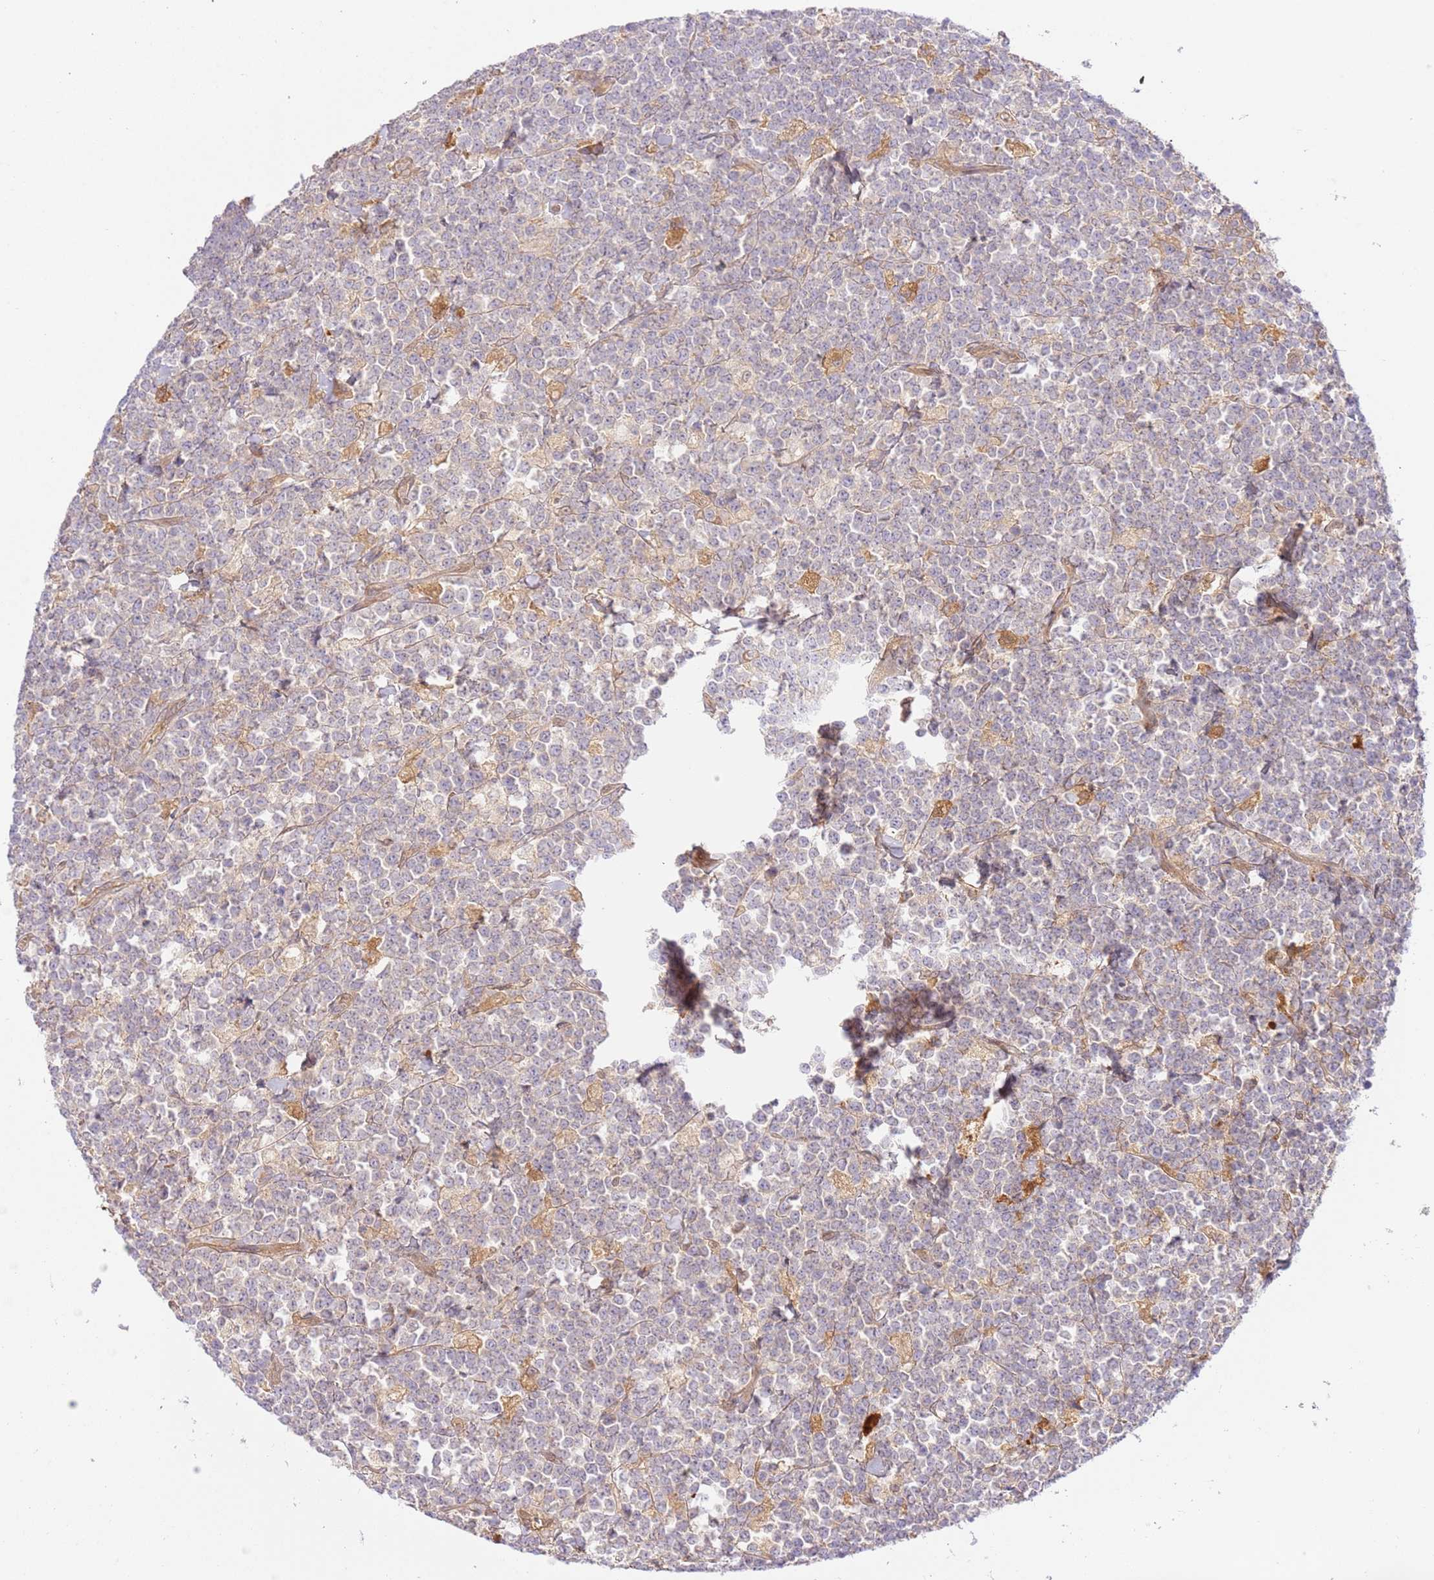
{"staining": {"intensity": "negative", "quantity": "none", "location": "none"}, "tissue": "lymphoma", "cell_type": "Tumor cells", "image_type": "cancer", "snomed": [{"axis": "morphology", "description": "Malignant lymphoma, non-Hodgkin's type, High grade"}, {"axis": "topography", "description": "Small intestine"}, {"axis": "topography", "description": "Colon"}], "caption": "High power microscopy image of an IHC photomicrograph of high-grade malignant lymphoma, non-Hodgkin's type, revealing no significant positivity in tumor cells. (DAB immunohistochemistry with hematoxylin counter stain).", "gene": "C8G", "patient": {"sex": "male", "age": 8}}